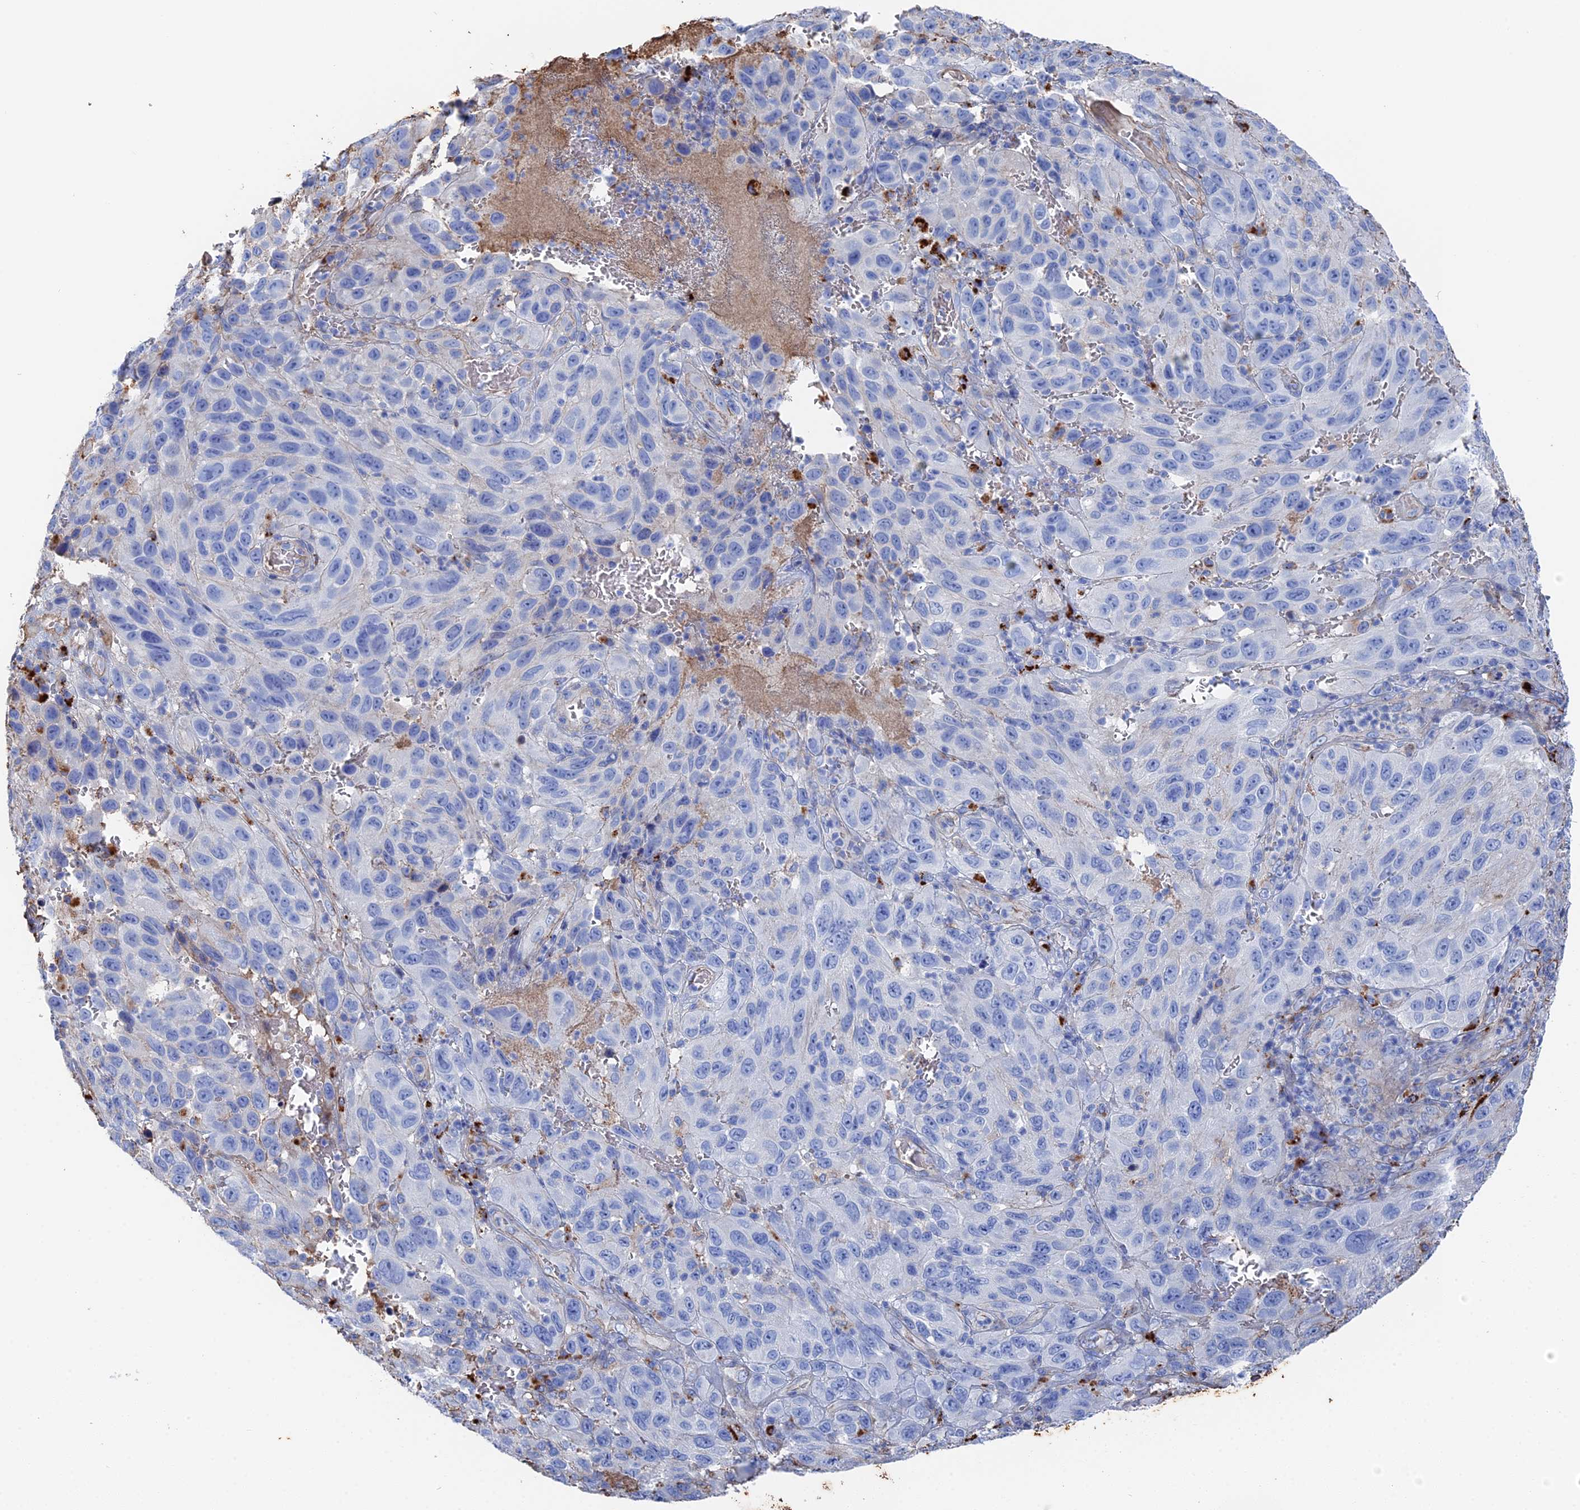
{"staining": {"intensity": "negative", "quantity": "none", "location": "none"}, "tissue": "melanoma", "cell_type": "Tumor cells", "image_type": "cancer", "snomed": [{"axis": "morphology", "description": "Normal tissue, NOS"}, {"axis": "morphology", "description": "Malignant melanoma, NOS"}, {"axis": "topography", "description": "Skin"}], "caption": "The immunohistochemistry micrograph has no significant expression in tumor cells of melanoma tissue.", "gene": "STRA6", "patient": {"sex": "female", "age": 96}}